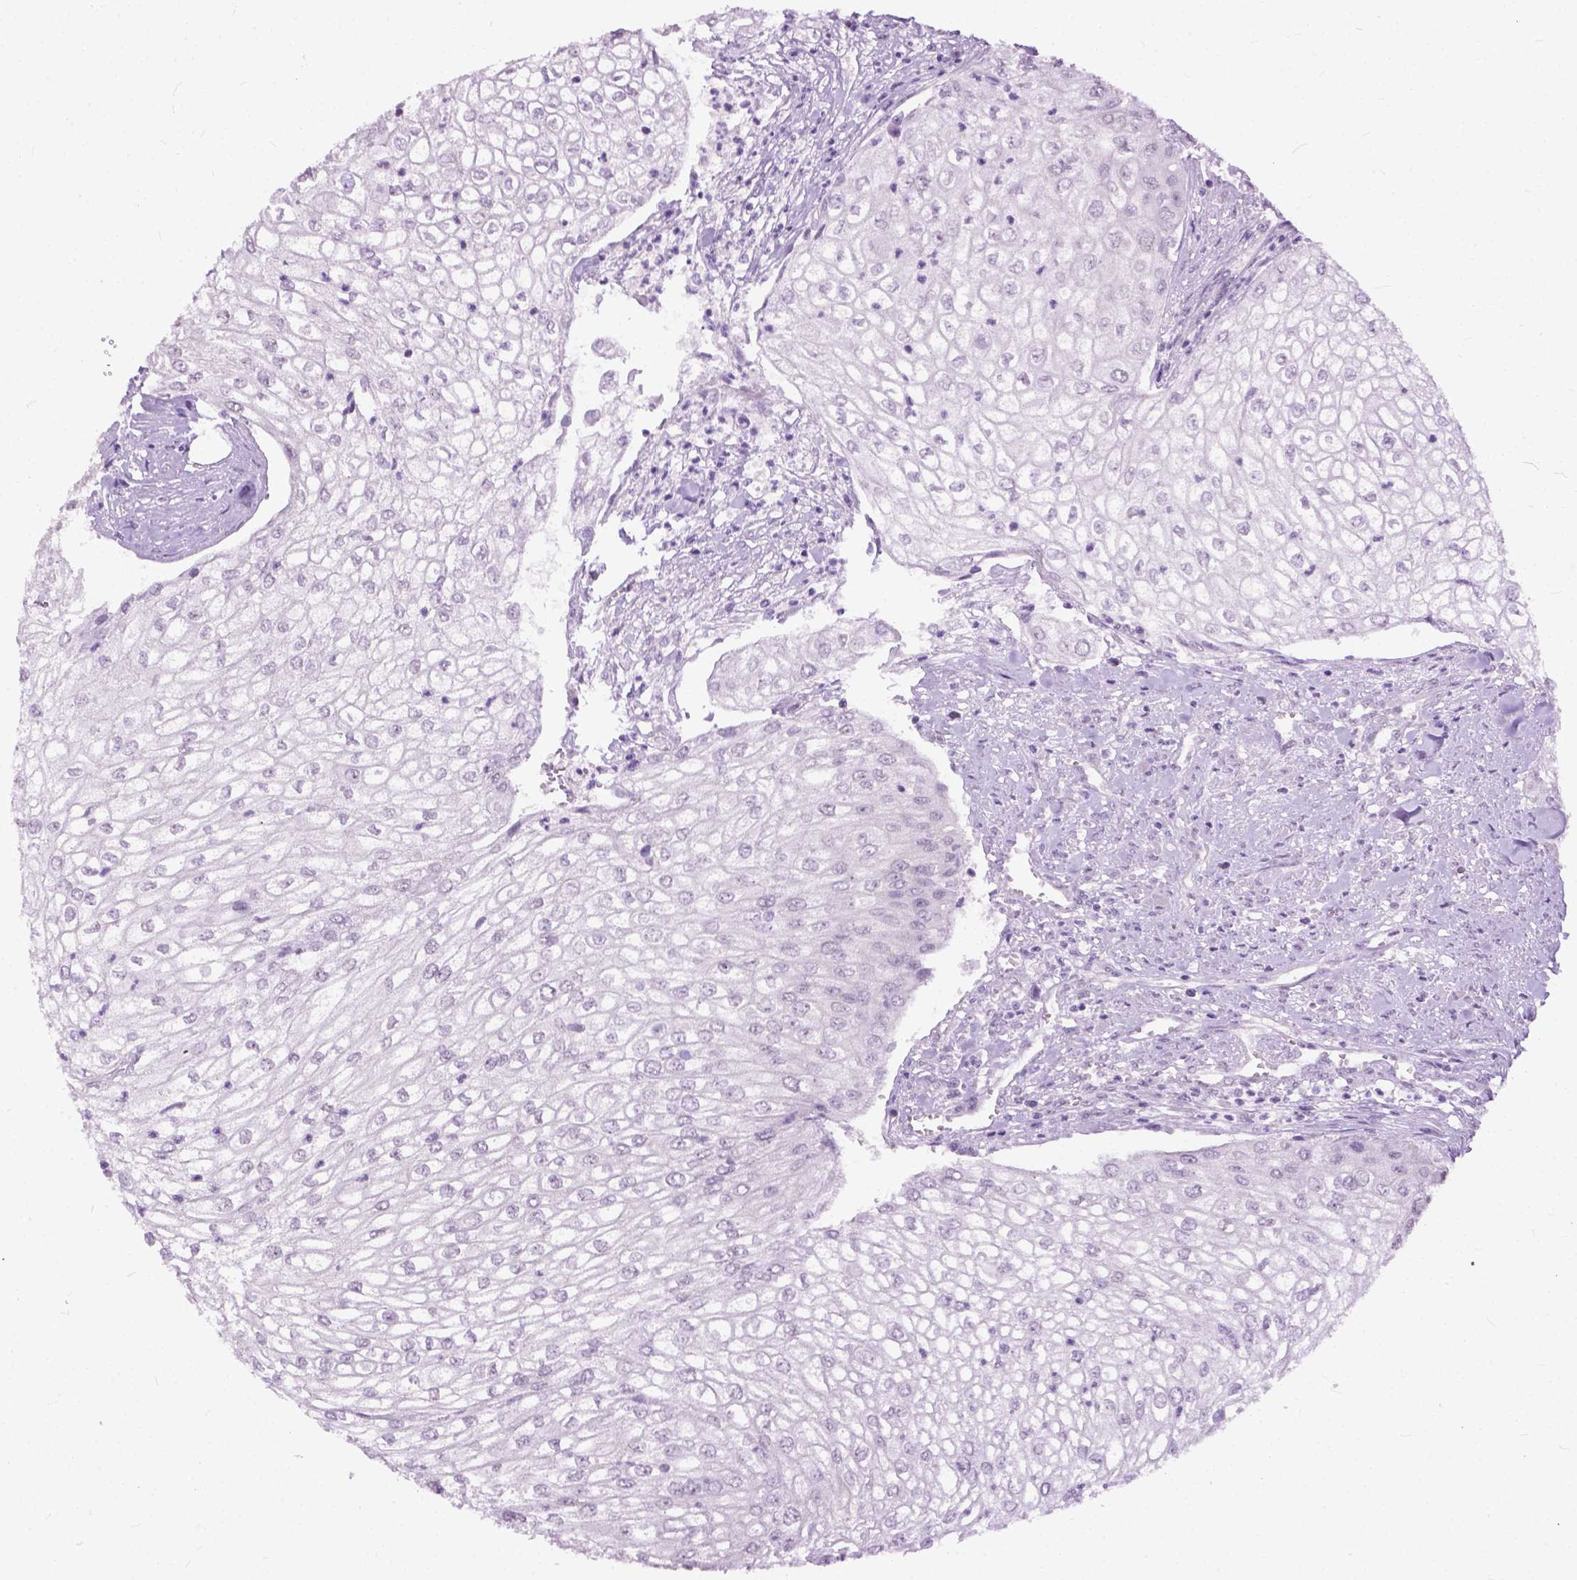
{"staining": {"intensity": "negative", "quantity": "none", "location": "none"}, "tissue": "urothelial cancer", "cell_type": "Tumor cells", "image_type": "cancer", "snomed": [{"axis": "morphology", "description": "Urothelial carcinoma, High grade"}, {"axis": "topography", "description": "Urinary bladder"}], "caption": "There is no significant positivity in tumor cells of urothelial cancer.", "gene": "GPR37L1", "patient": {"sex": "male", "age": 62}}